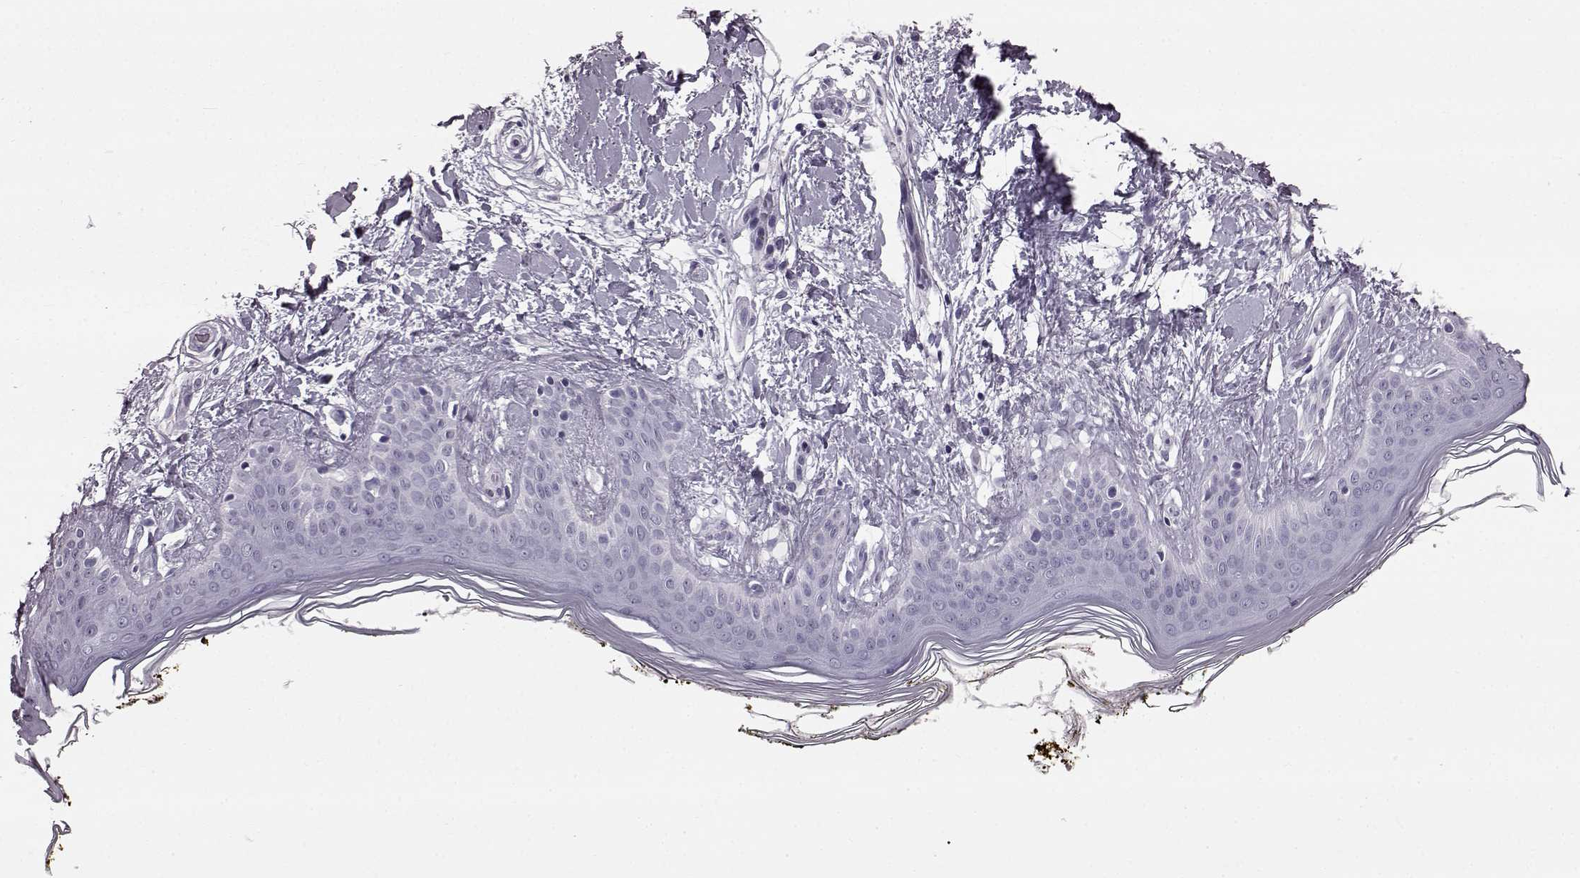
{"staining": {"intensity": "negative", "quantity": "none", "location": "none"}, "tissue": "skin", "cell_type": "Fibroblasts", "image_type": "normal", "snomed": [{"axis": "morphology", "description": "Normal tissue, NOS"}, {"axis": "topography", "description": "Skin"}], "caption": "High power microscopy micrograph of an immunohistochemistry micrograph of benign skin, revealing no significant positivity in fibroblasts.", "gene": "PRPH2", "patient": {"sex": "female", "age": 34}}